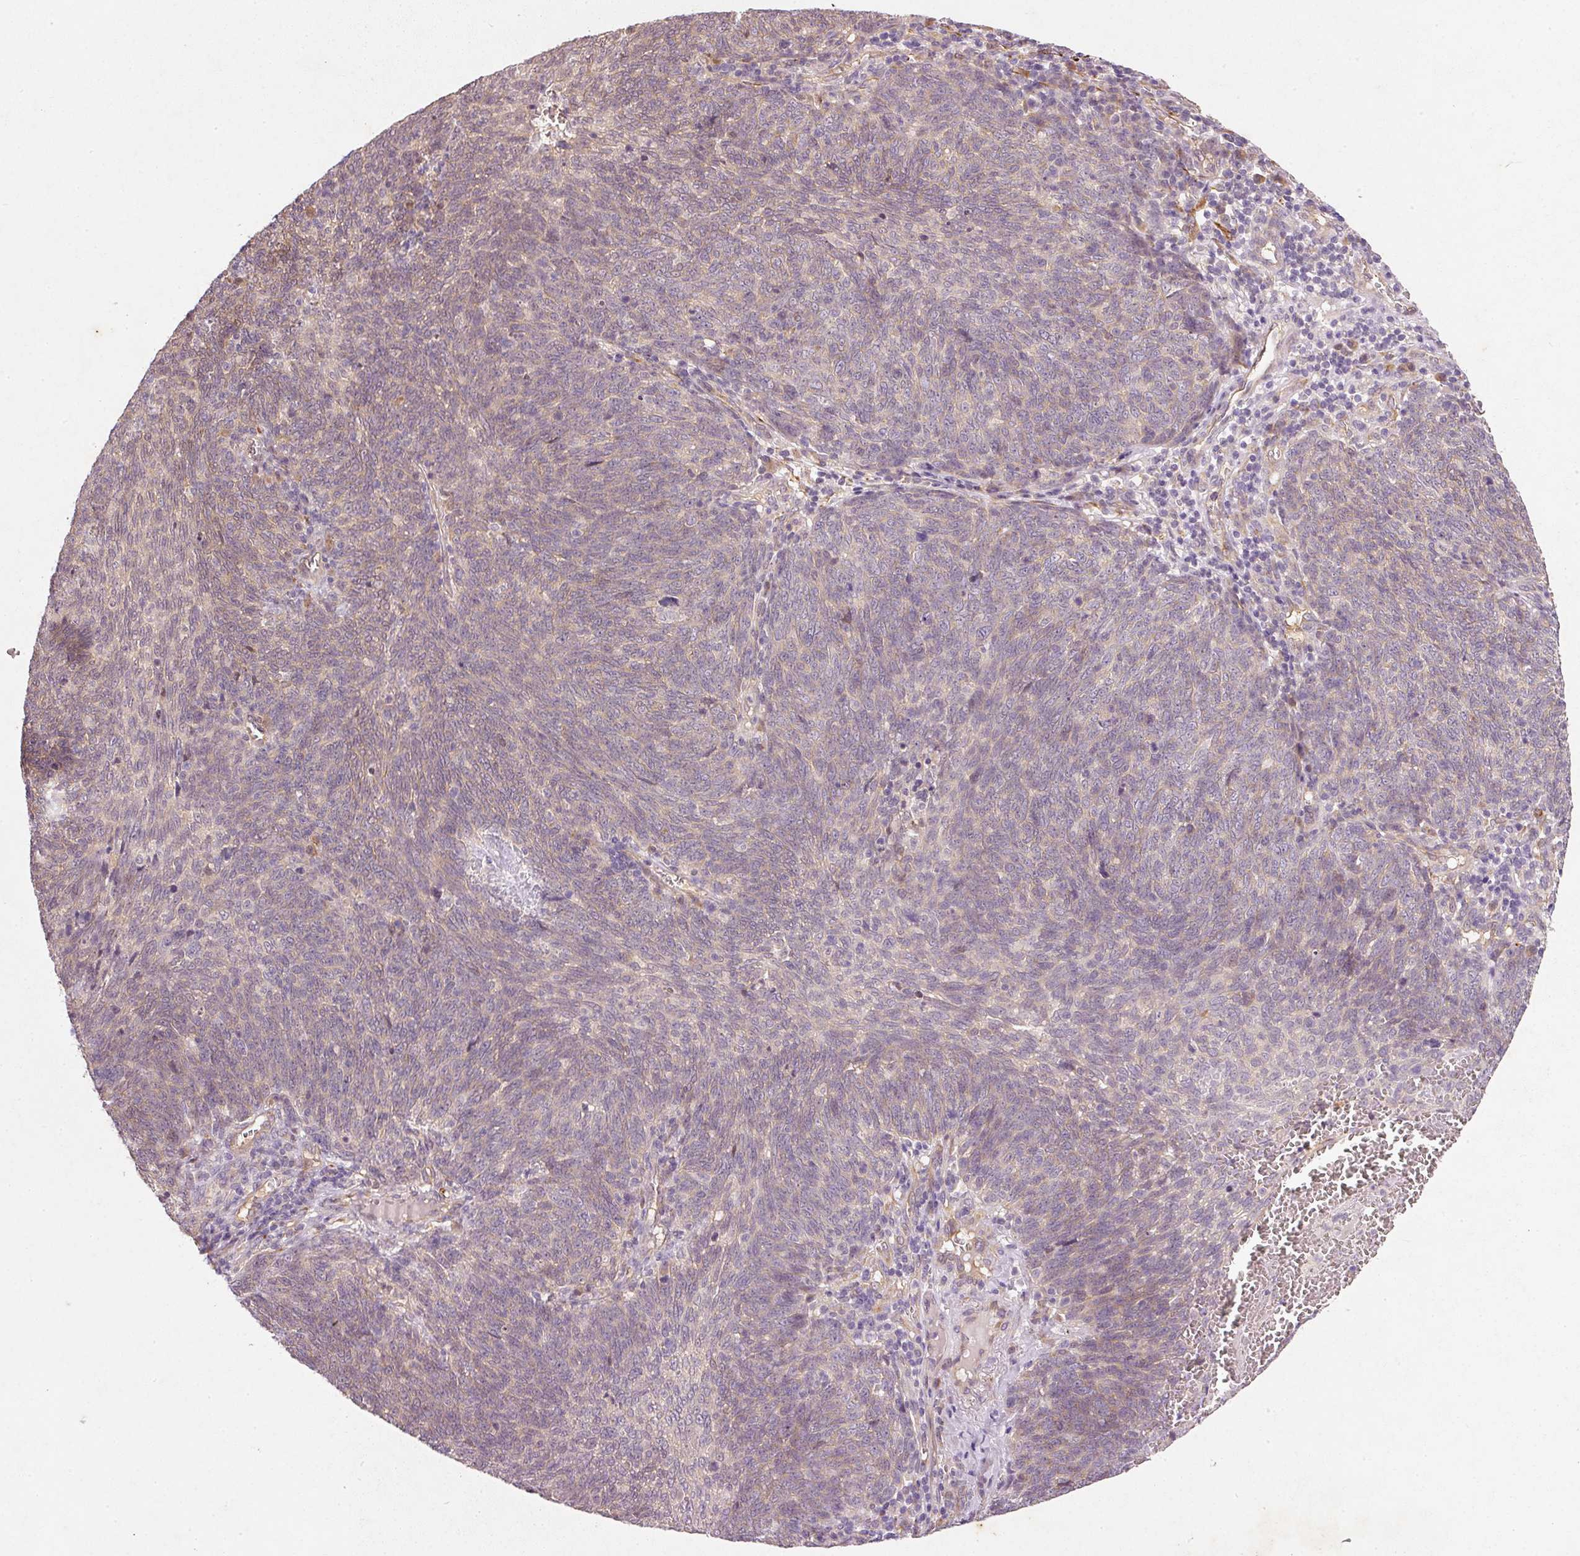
{"staining": {"intensity": "weak", "quantity": "<25%", "location": "cytoplasmic/membranous"}, "tissue": "lung cancer", "cell_type": "Tumor cells", "image_type": "cancer", "snomed": [{"axis": "morphology", "description": "Squamous cell carcinoma, NOS"}, {"axis": "topography", "description": "Lung"}], "caption": "This is a image of IHC staining of lung cancer, which shows no expression in tumor cells. (Brightfield microscopy of DAB (3,3'-diaminobenzidine) IHC at high magnification).", "gene": "RGL2", "patient": {"sex": "female", "age": 72}}